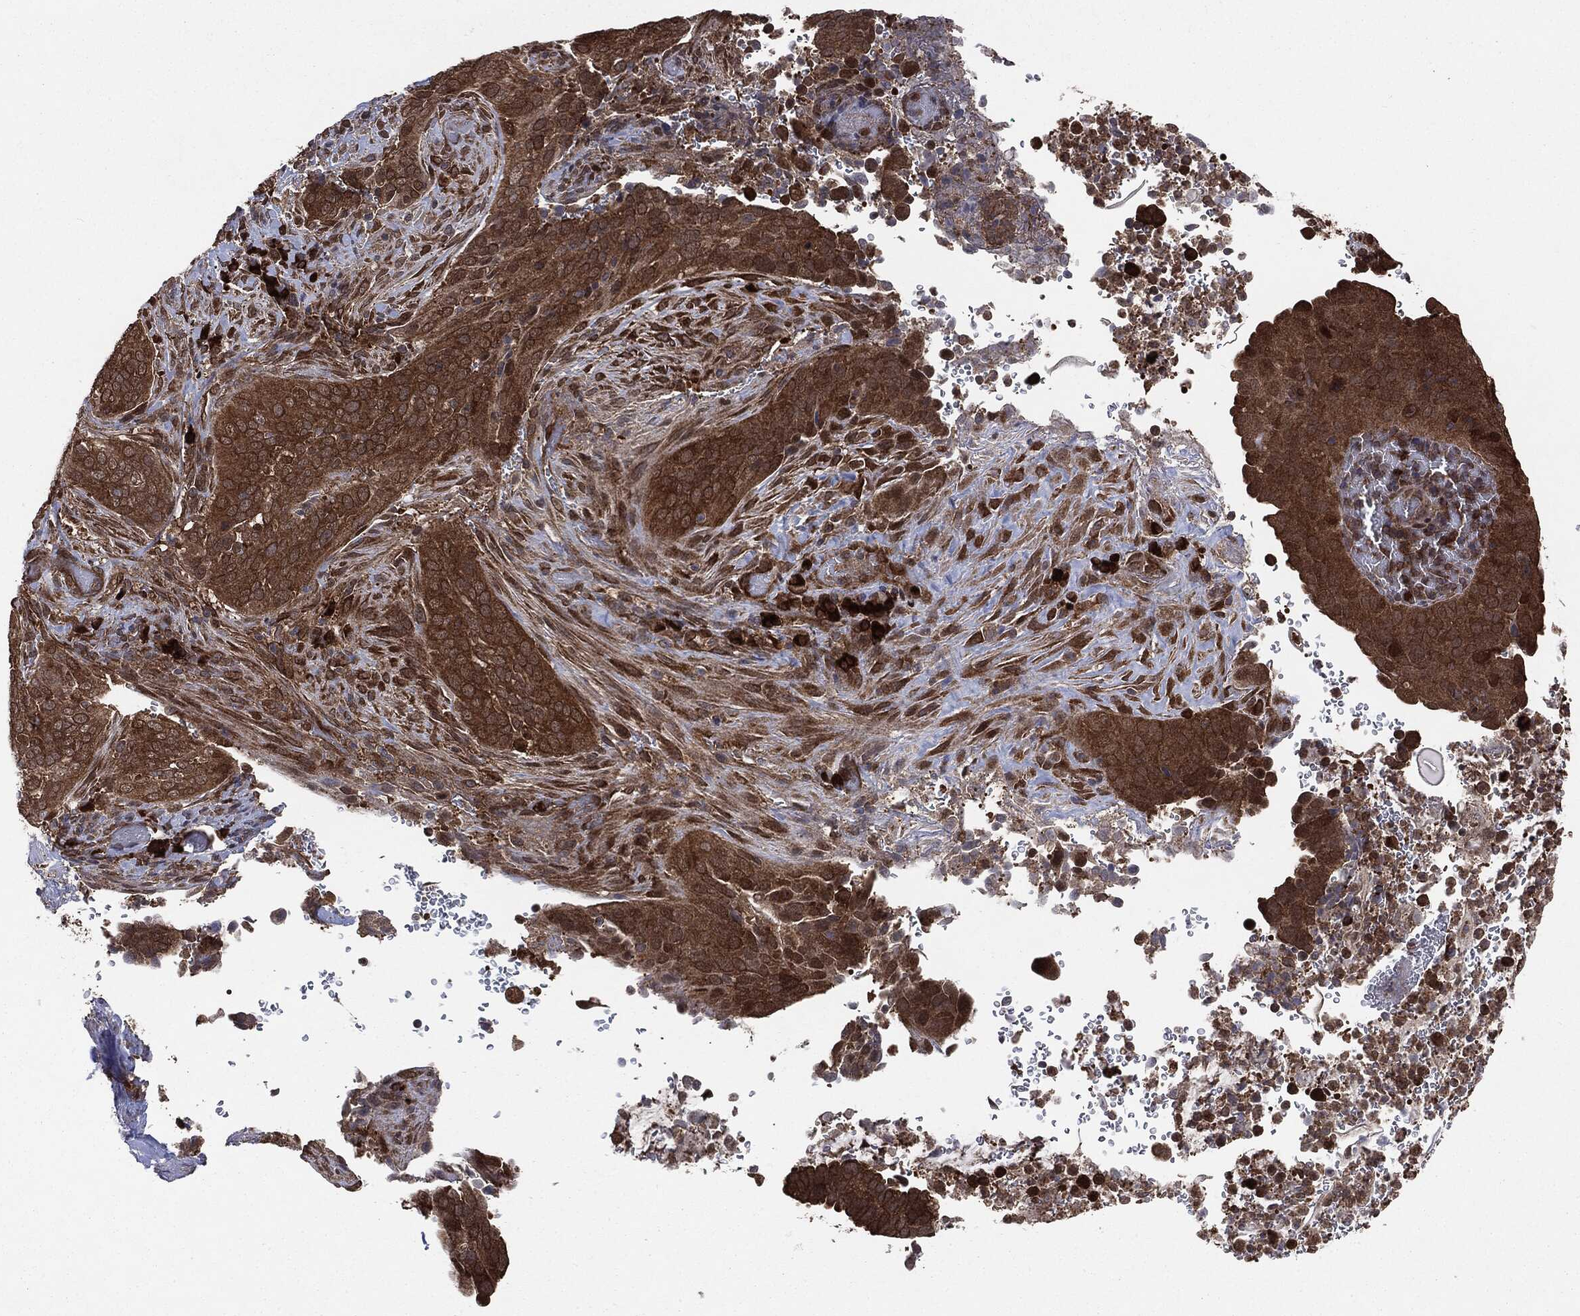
{"staining": {"intensity": "strong", "quantity": ">75%", "location": "cytoplasmic/membranous"}, "tissue": "cervical cancer", "cell_type": "Tumor cells", "image_type": "cancer", "snomed": [{"axis": "morphology", "description": "Squamous cell carcinoma, NOS"}, {"axis": "topography", "description": "Cervix"}], "caption": "A micrograph of human cervical squamous cell carcinoma stained for a protein shows strong cytoplasmic/membranous brown staining in tumor cells.", "gene": "NME1", "patient": {"sex": "female", "age": 38}}